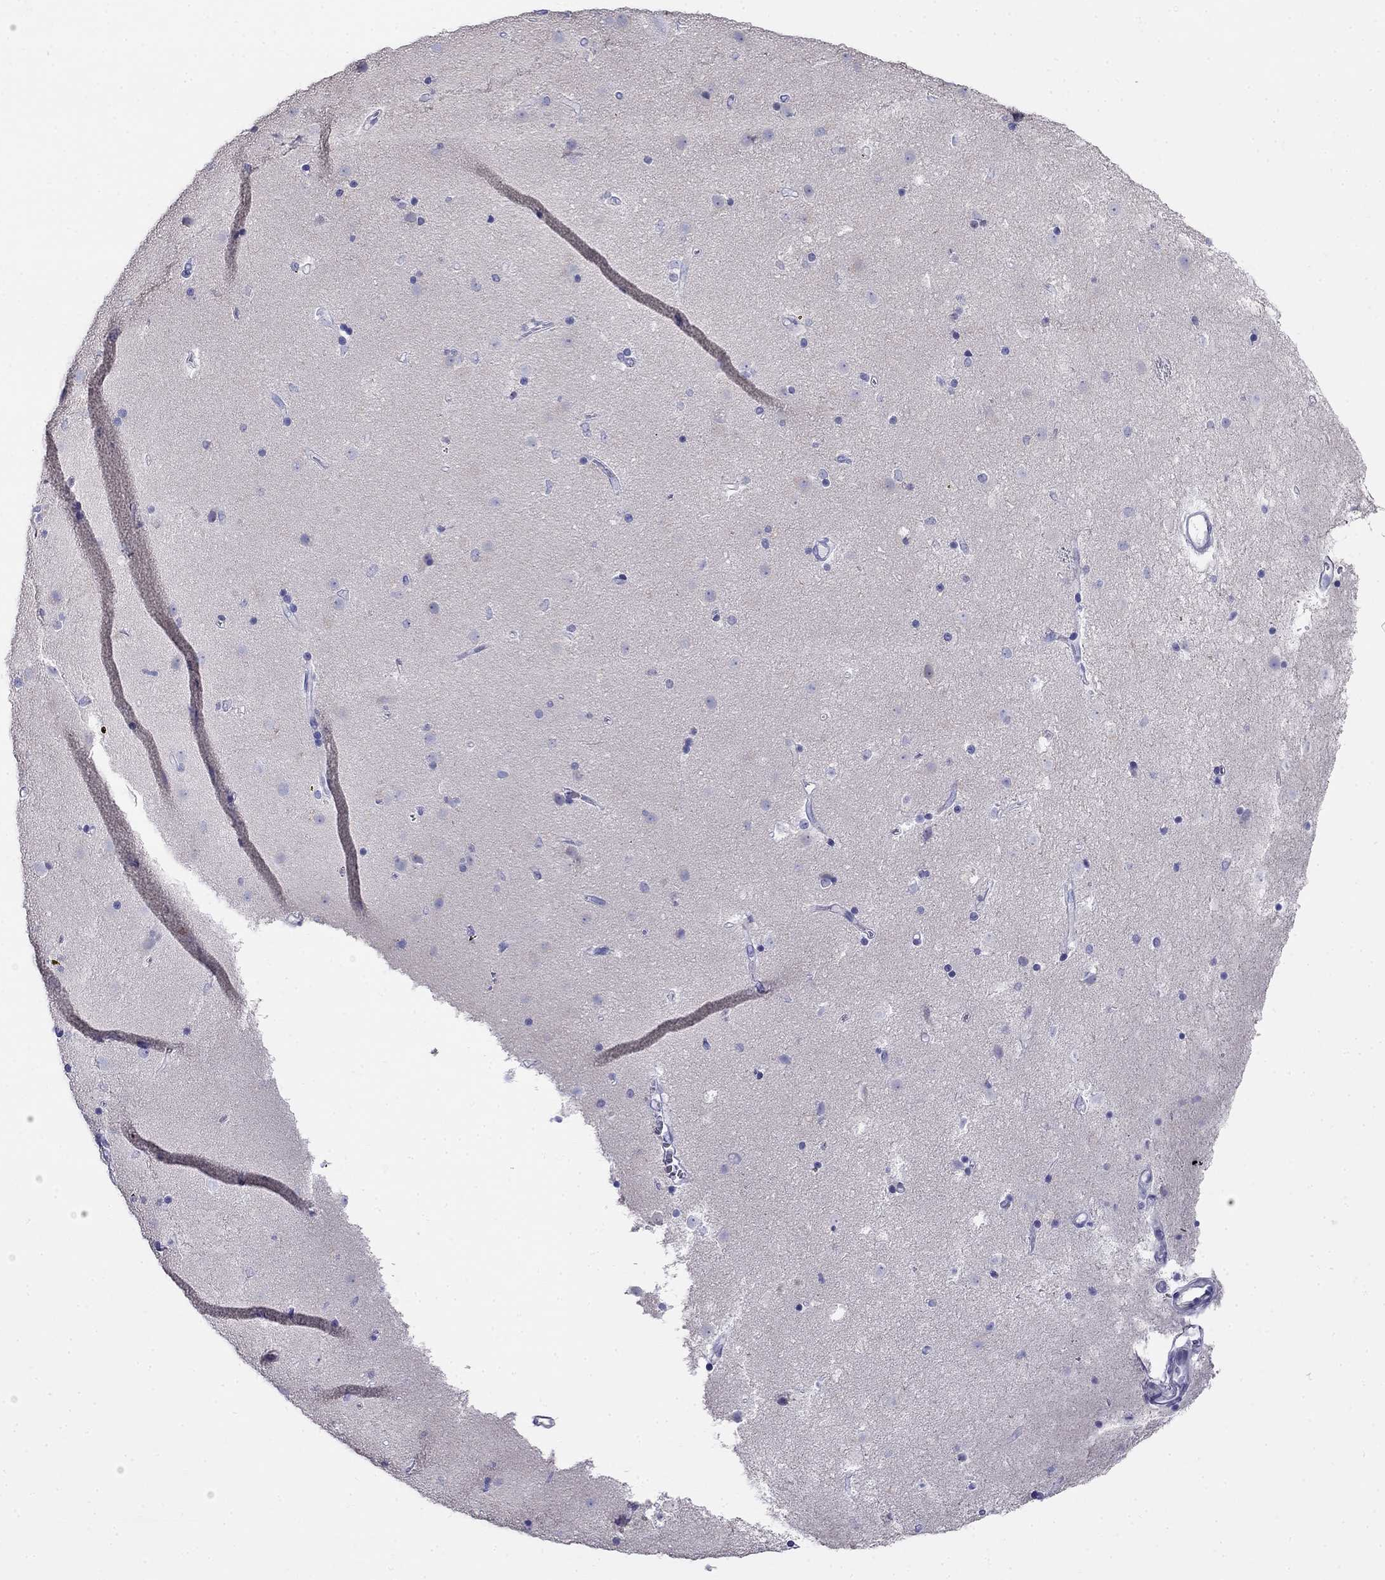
{"staining": {"intensity": "negative", "quantity": "none", "location": "none"}, "tissue": "caudate", "cell_type": "Glial cells", "image_type": "normal", "snomed": [{"axis": "morphology", "description": "Normal tissue, NOS"}, {"axis": "topography", "description": "Lateral ventricle wall"}], "caption": "A micrograph of caudate stained for a protein exhibits no brown staining in glial cells.", "gene": "PPP1R36", "patient": {"sex": "female", "age": 71}}